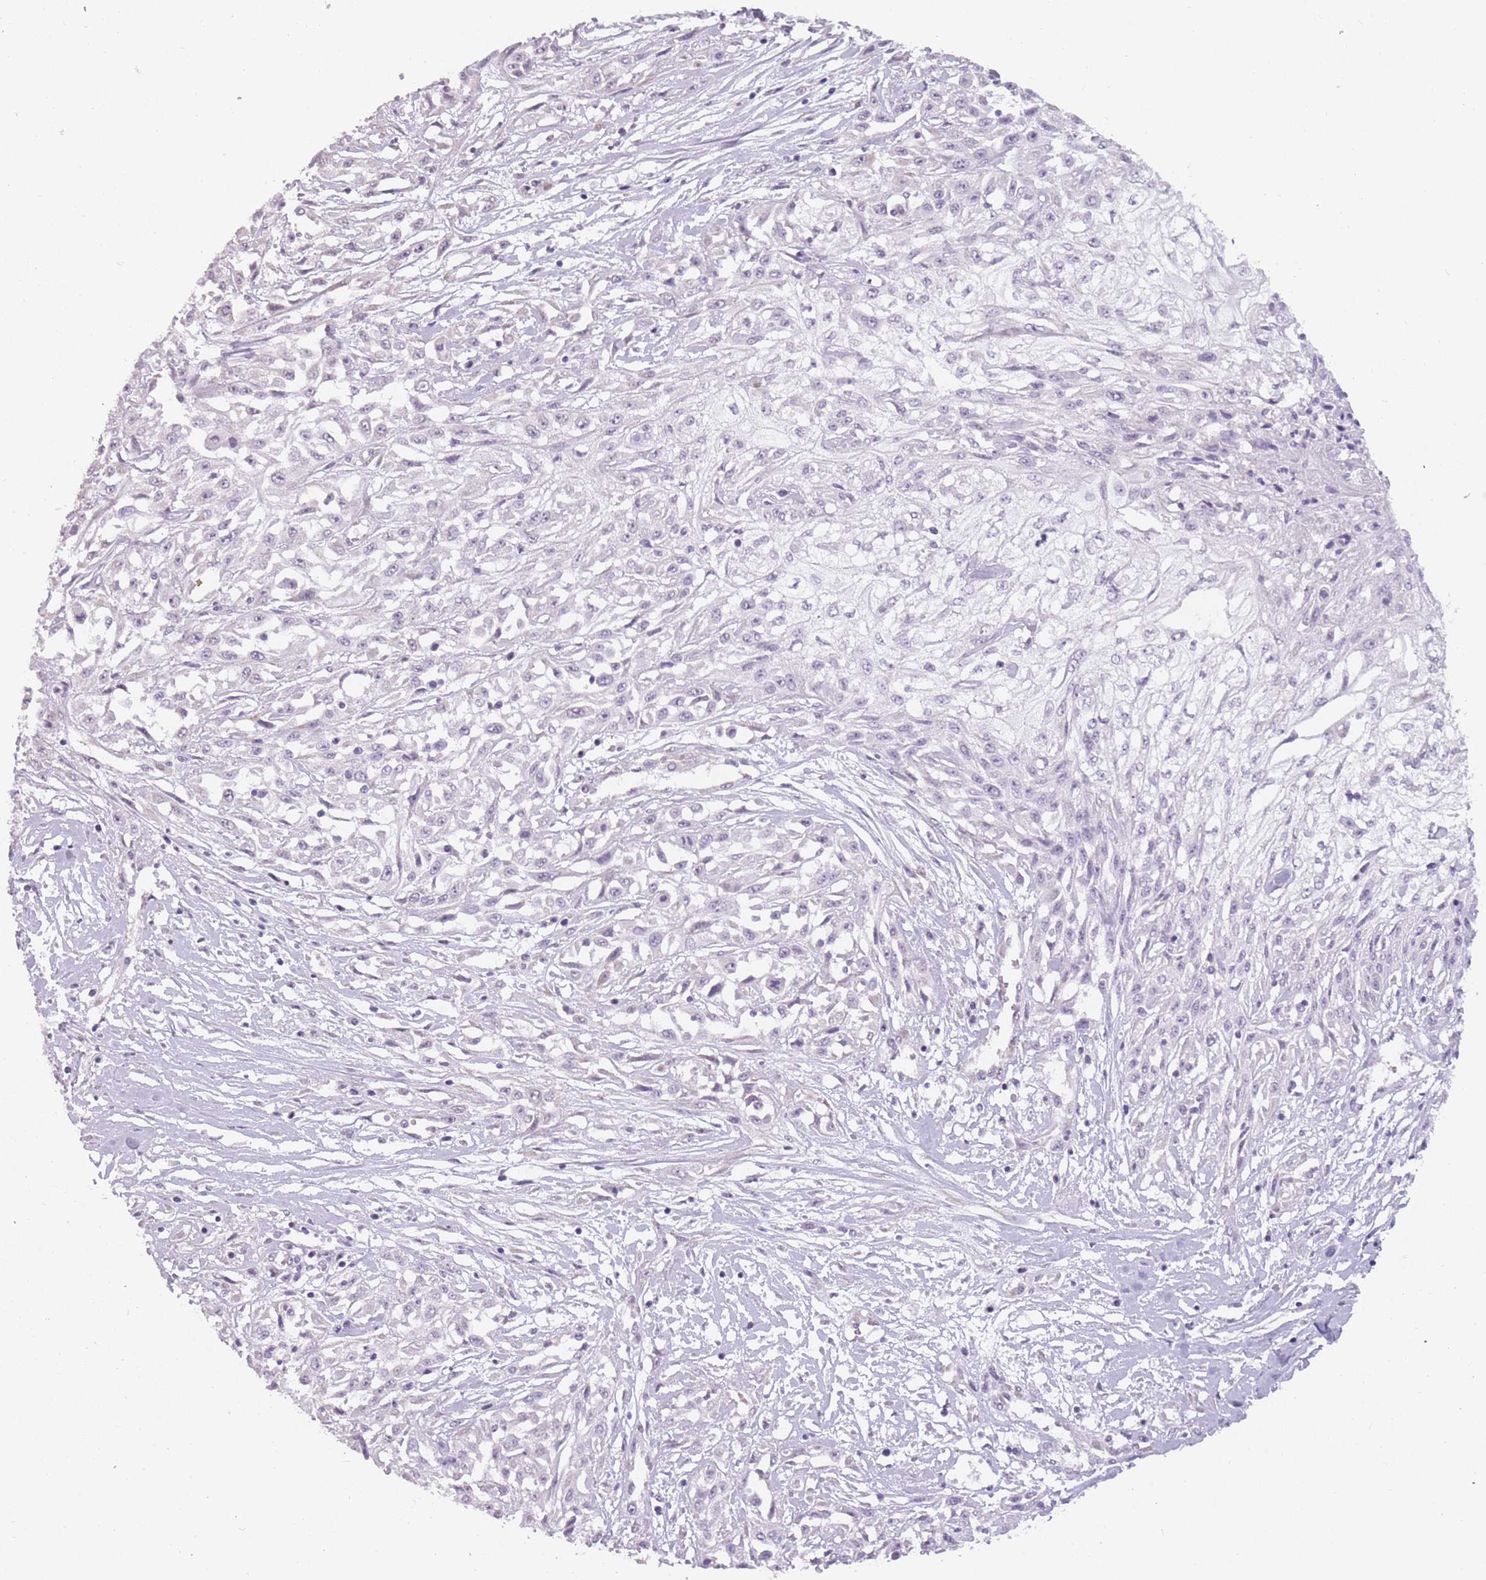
{"staining": {"intensity": "negative", "quantity": "none", "location": "none"}, "tissue": "skin cancer", "cell_type": "Tumor cells", "image_type": "cancer", "snomed": [{"axis": "morphology", "description": "Squamous cell carcinoma, NOS"}, {"axis": "morphology", "description": "Squamous cell carcinoma, metastatic, NOS"}, {"axis": "topography", "description": "Skin"}, {"axis": "topography", "description": "Lymph node"}], "caption": "DAB (3,3'-diaminobenzidine) immunohistochemical staining of human skin cancer exhibits no significant positivity in tumor cells.", "gene": "DDX4", "patient": {"sex": "male", "age": 75}}